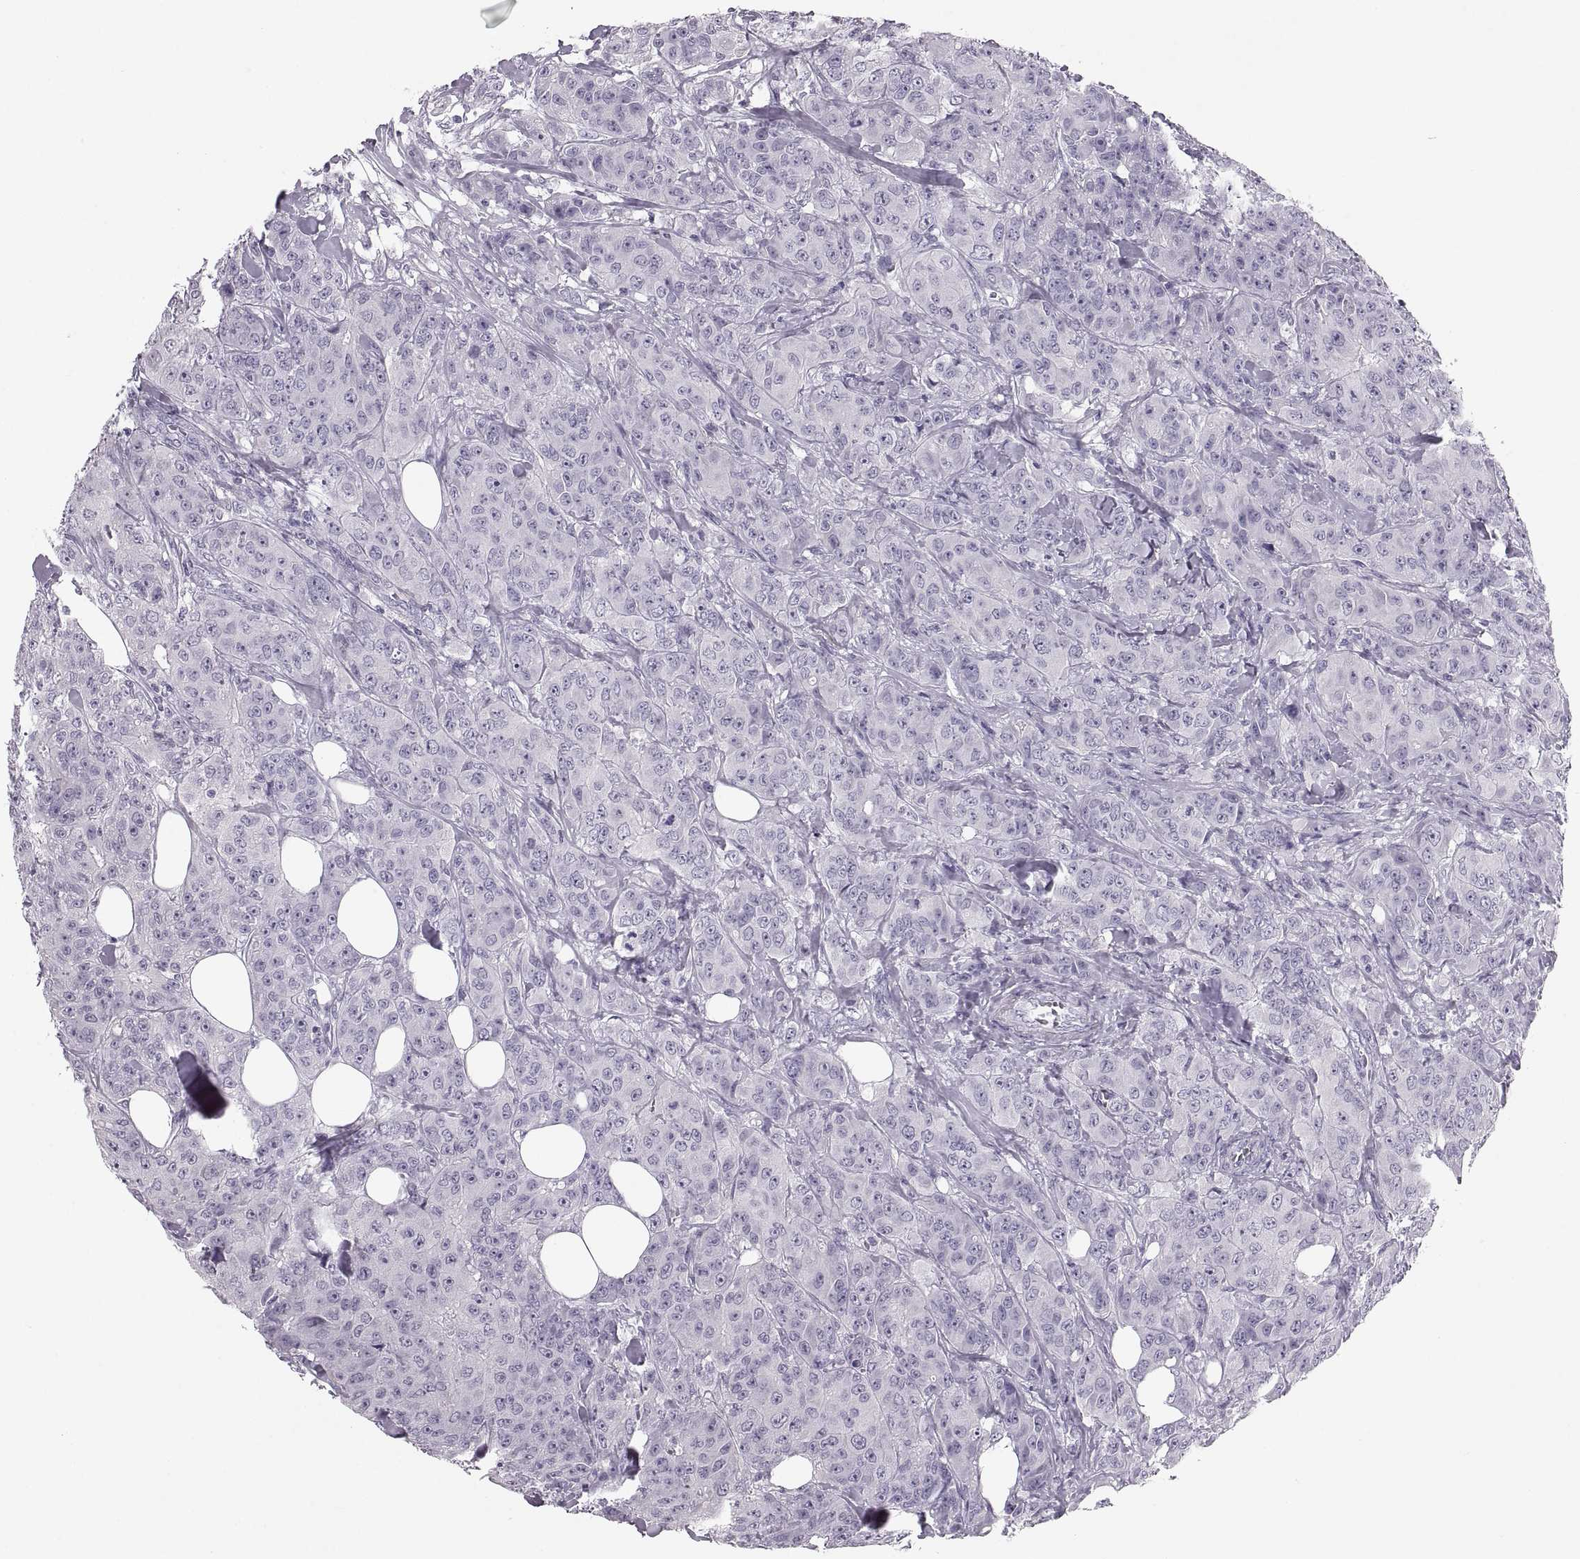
{"staining": {"intensity": "negative", "quantity": "none", "location": "none"}, "tissue": "breast cancer", "cell_type": "Tumor cells", "image_type": "cancer", "snomed": [{"axis": "morphology", "description": "Duct carcinoma"}, {"axis": "topography", "description": "Breast"}], "caption": "A high-resolution photomicrograph shows immunohistochemistry staining of intraductal carcinoma (breast), which reveals no significant expression in tumor cells. Brightfield microscopy of immunohistochemistry stained with DAB (brown) and hematoxylin (blue), captured at high magnification.", "gene": "MILR1", "patient": {"sex": "female", "age": 43}}